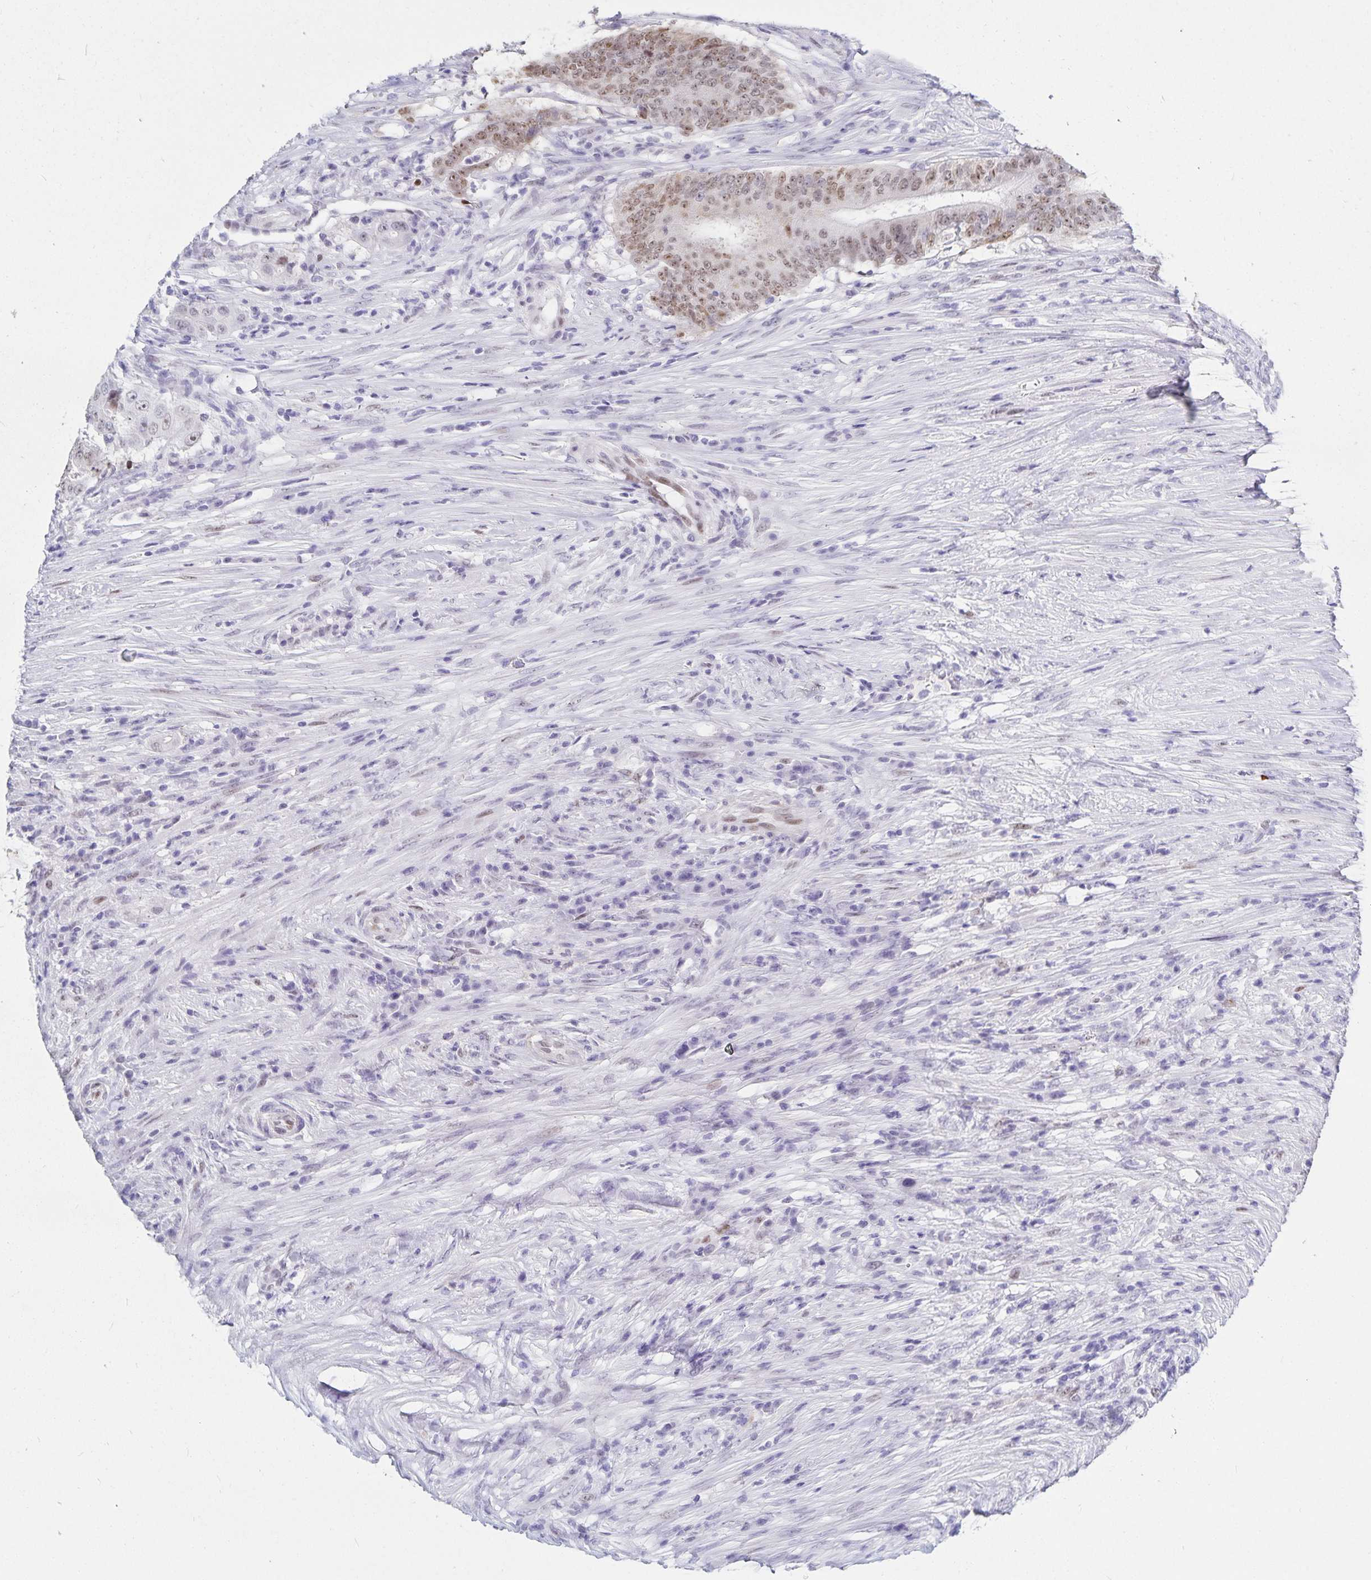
{"staining": {"intensity": "weak", "quantity": "25%-75%", "location": "nuclear"}, "tissue": "colorectal cancer", "cell_type": "Tumor cells", "image_type": "cancer", "snomed": [{"axis": "morphology", "description": "Adenocarcinoma, NOS"}, {"axis": "topography", "description": "Colon"}], "caption": "IHC photomicrograph of human colorectal cancer stained for a protein (brown), which shows low levels of weak nuclear positivity in approximately 25%-75% of tumor cells.", "gene": "HMGB3", "patient": {"sex": "female", "age": 43}}